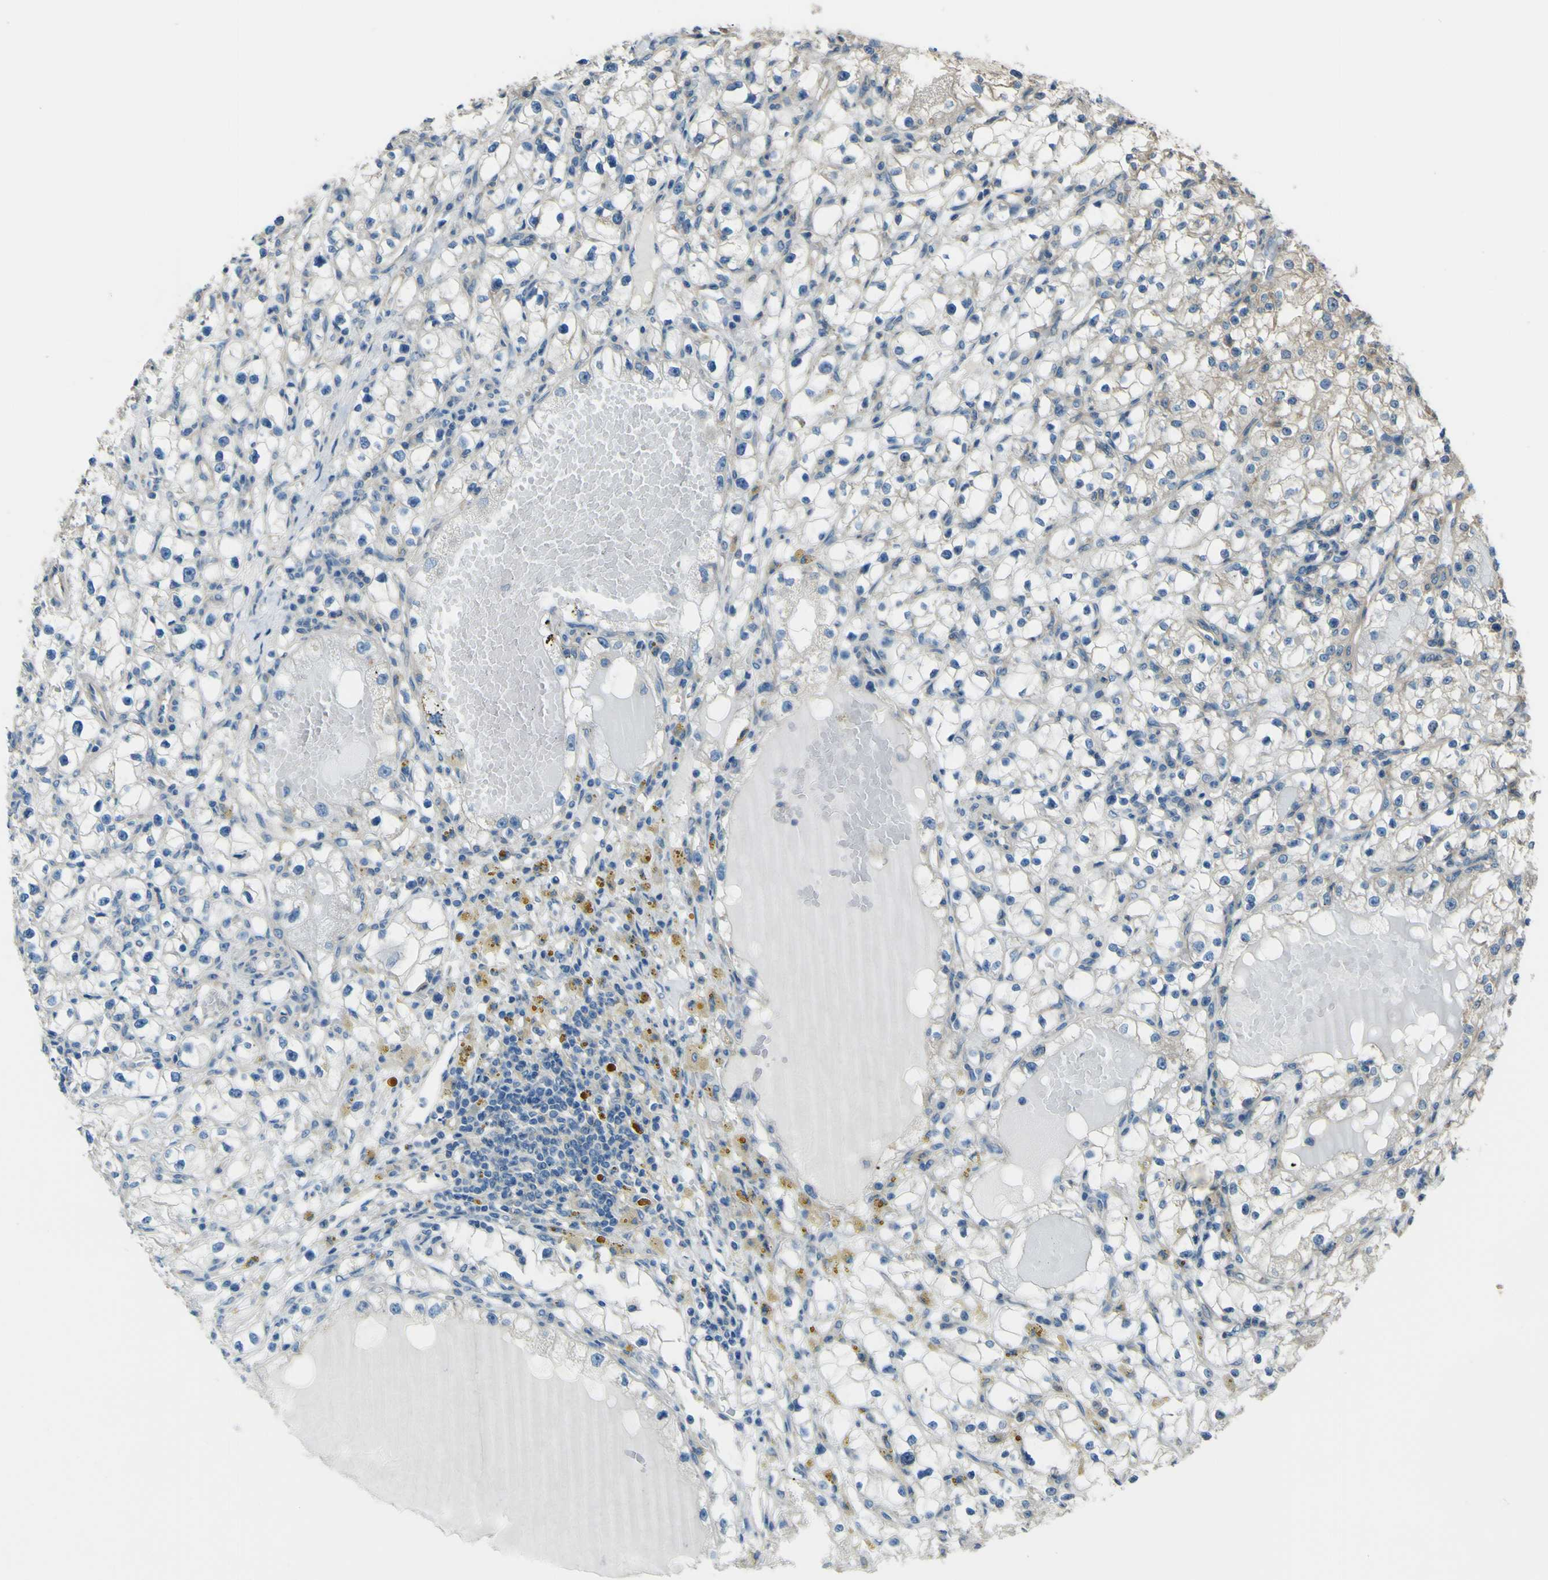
{"staining": {"intensity": "negative", "quantity": "none", "location": "none"}, "tissue": "renal cancer", "cell_type": "Tumor cells", "image_type": "cancer", "snomed": [{"axis": "morphology", "description": "Adenocarcinoma, NOS"}, {"axis": "topography", "description": "Kidney"}], "caption": "Adenocarcinoma (renal) was stained to show a protein in brown. There is no significant staining in tumor cells.", "gene": "NAALADL2", "patient": {"sex": "male", "age": 56}}